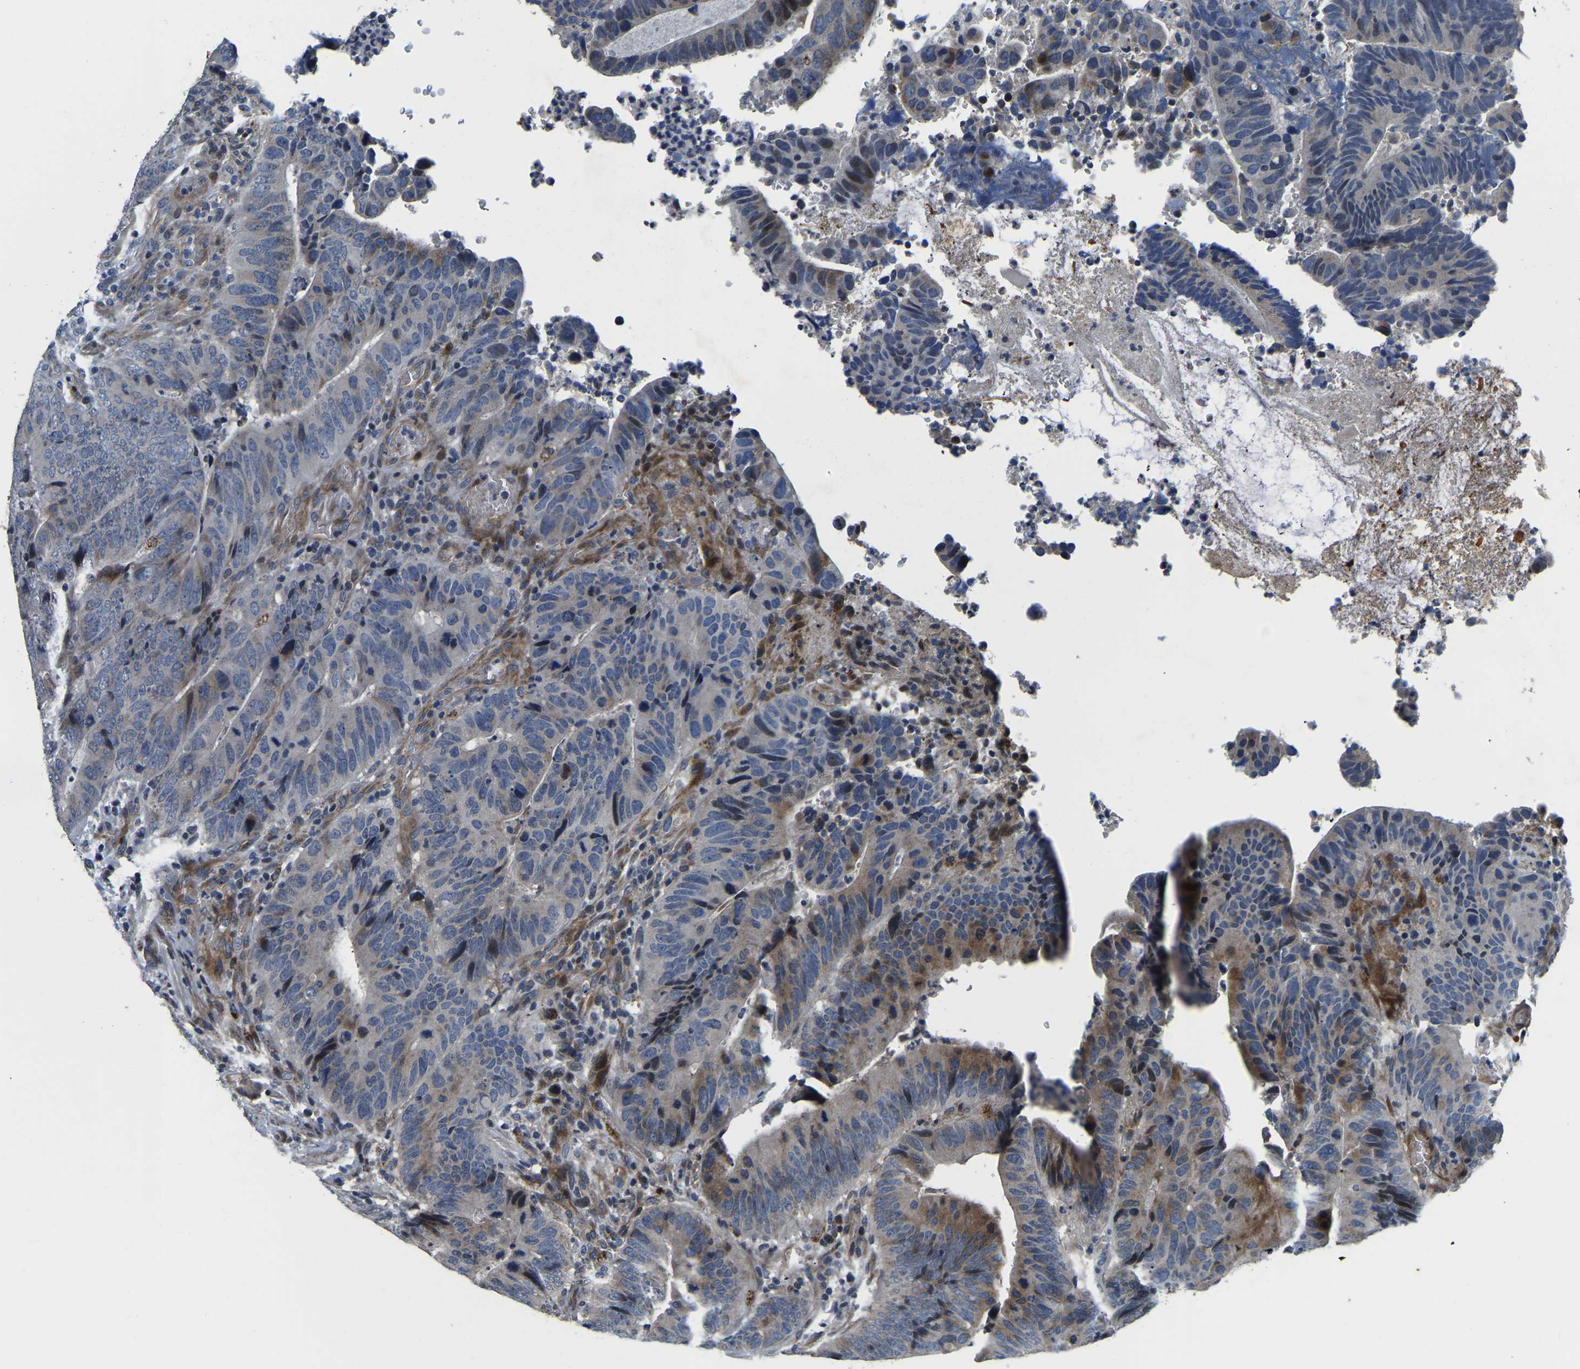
{"staining": {"intensity": "moderate", "quantity": "<25%", "location": "cytoplasmic/membranous"}, "tissue": "colorectal cancer", "cell_type": "Tumor cells", "image_type": "cancer", "snomed": [{"axis": "morphology", "description": "Adenocarcinoma, NOS"}, {"axis": "topography", "description": "Colon"}], "caption": "There is low levels of moderate cytoplasmic/membranous positivity in tumor cells of colorectal adenocarcinoma, as demonstrated by immunohistochemical staining (brown color).", "gene": "RNF39", "patient": {"sex": "male", "age": 56}}